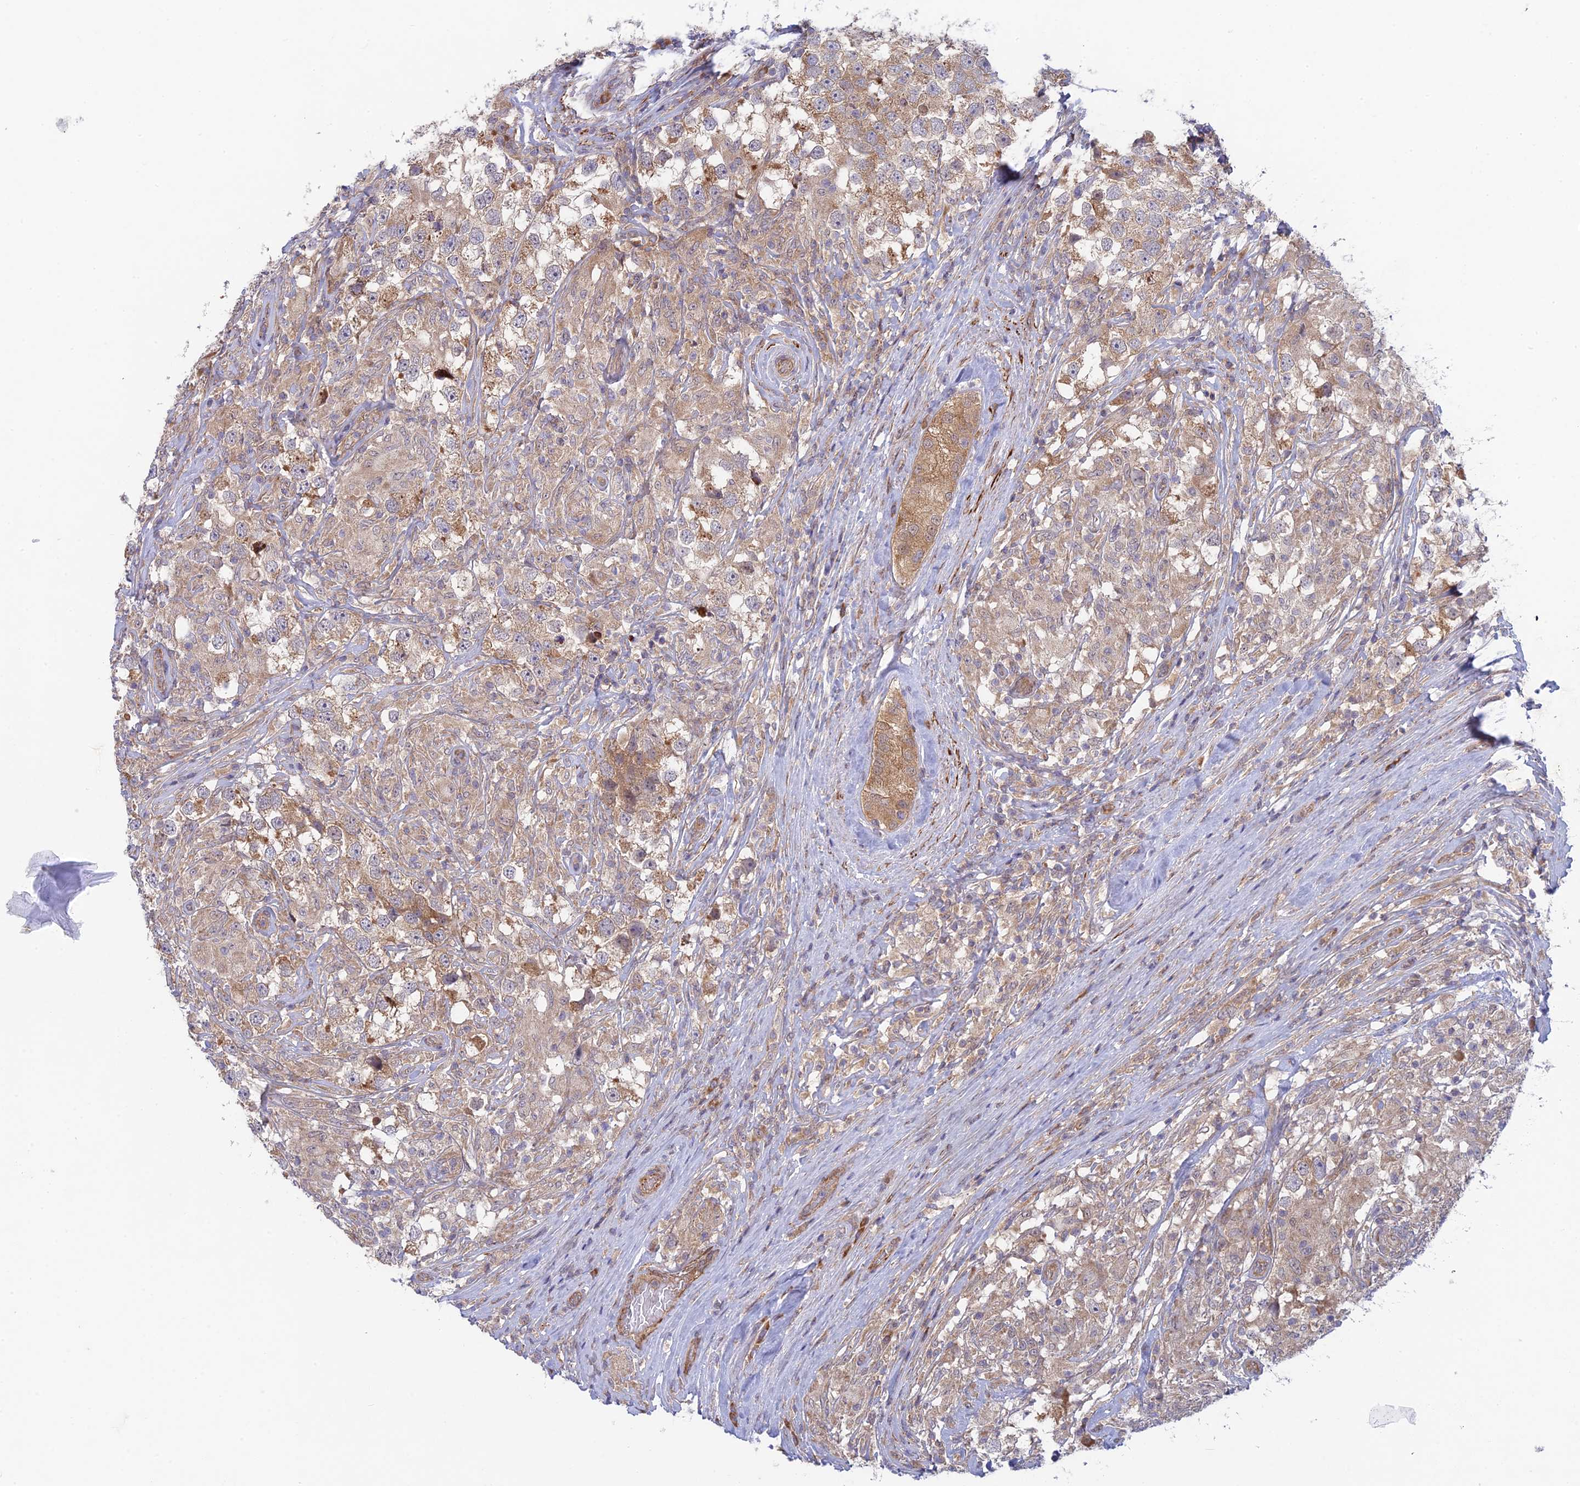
{"staining": {"intensity": "moderate", "quantity": "25%-75%", "location": "cytoplasmic/membranous"}, "tissue": "testis cancer", "cell_type": "Tumor cells", "image_type": "cancer", "snomed": [{"axis": "morphology", "description": "Seminoma, NOS"}, {"axis": "topography", "description": "Testis"}], "caption": "Moderate cytoplasmic/membranous protein positivity is present in approximately 25%-75% of tumor cells in testis cancer (seminoma).", "gene": "INCA1", "patient": {"sex": "male", "age": 46}}